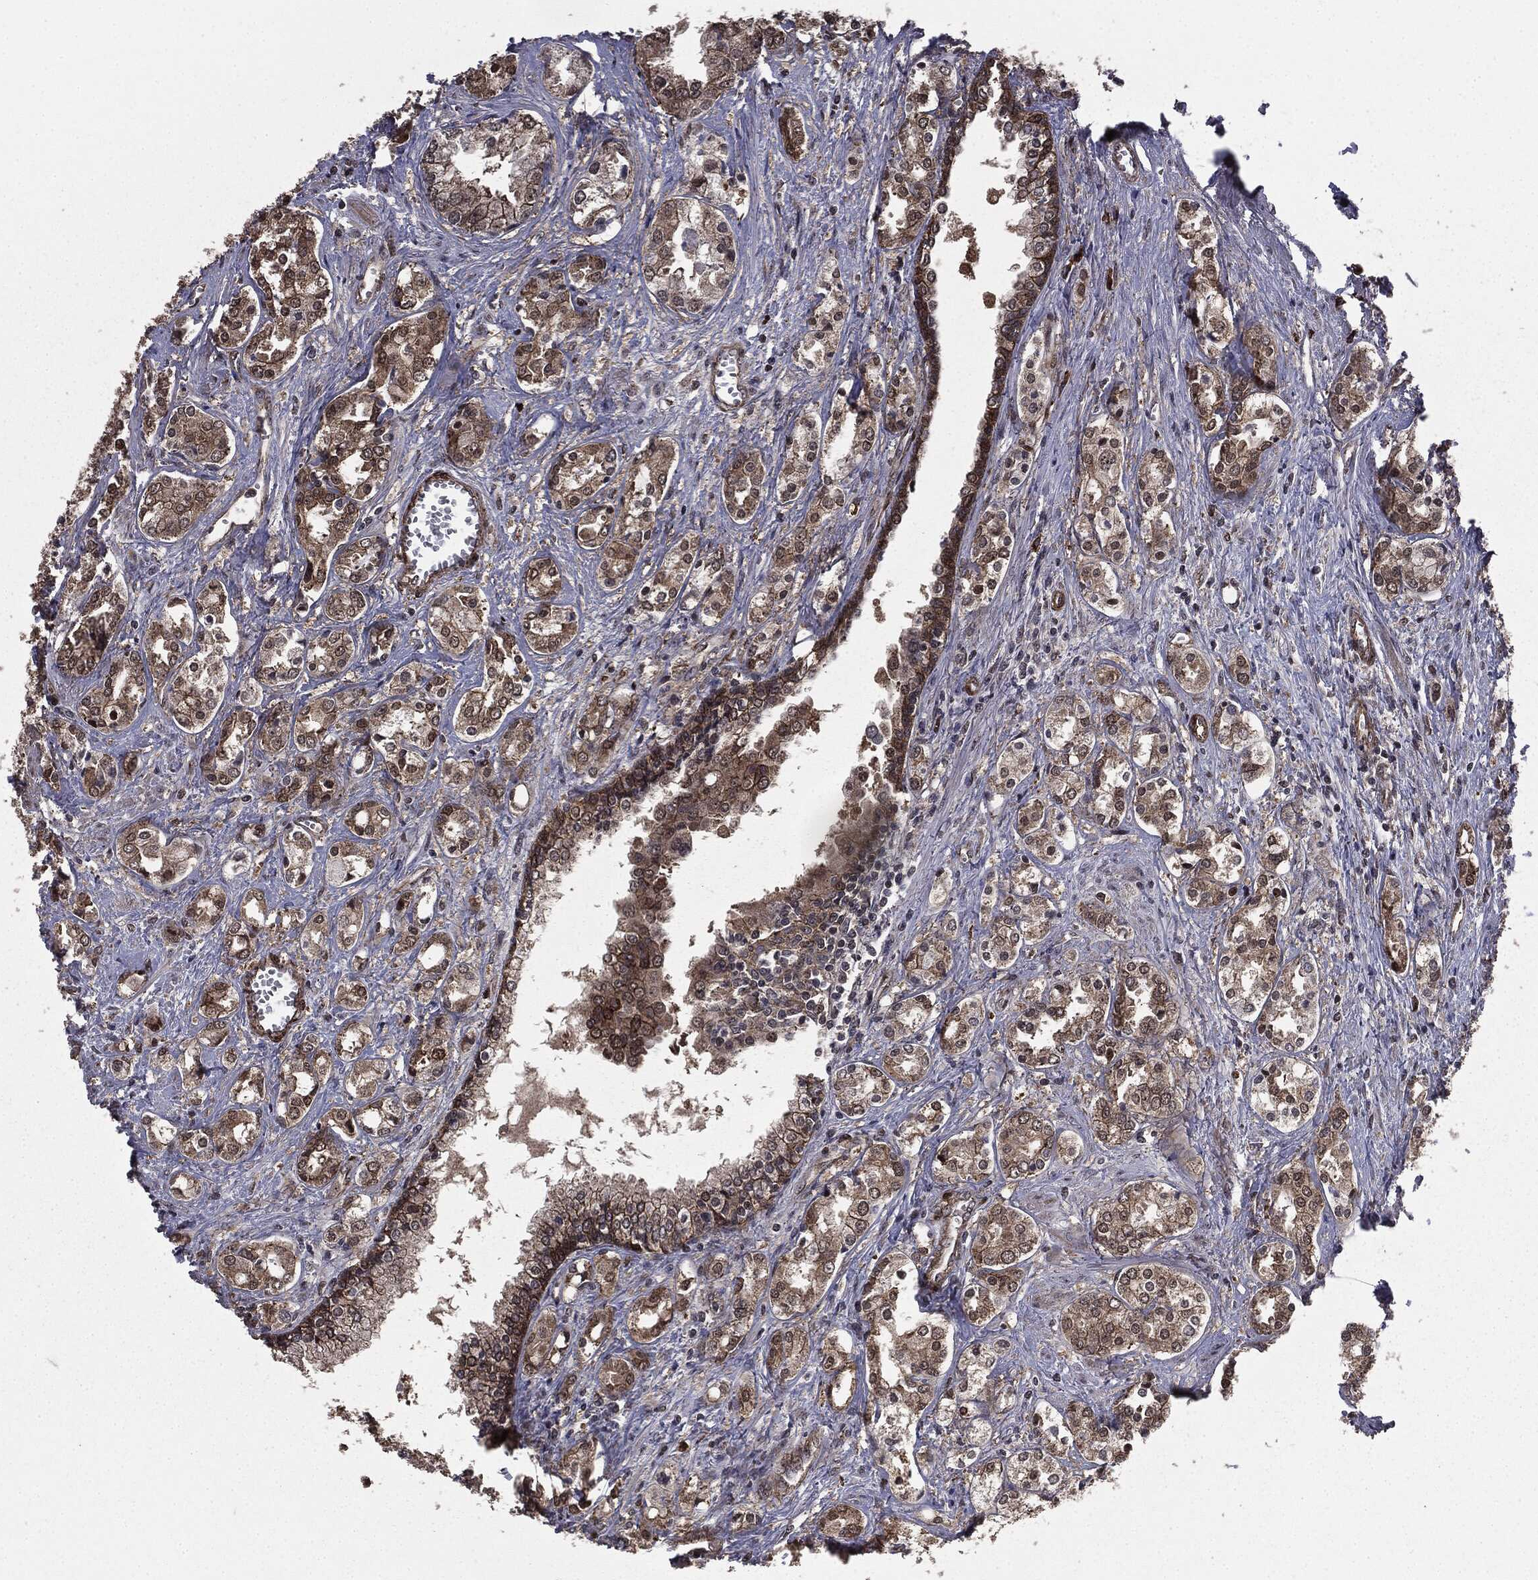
{"staining": {"intensity": "strong", "quantity": "<25%", "location": "cytoplasmic/membranous"}, "tissue": "prostate cancer", "cell_type": "Tumor cells", "image_type": "cancer", "snomed": [{"axis": "morphology", "description": "Adenocarcinoma, NOS"}, {"axis": "topography", "description": "Prostate and seminal vesicle, NOS"}, {"axis": "topography", "description": "Prostate"}], "caption": "Immunohistochemical staining of human adenocarcinoma (prostate) displays strong cytoplasmic/membranous protein positivity in about <25% of tumor cells.", "gene": "PTPA", "patient": {"sex": "male", "age": 62}}